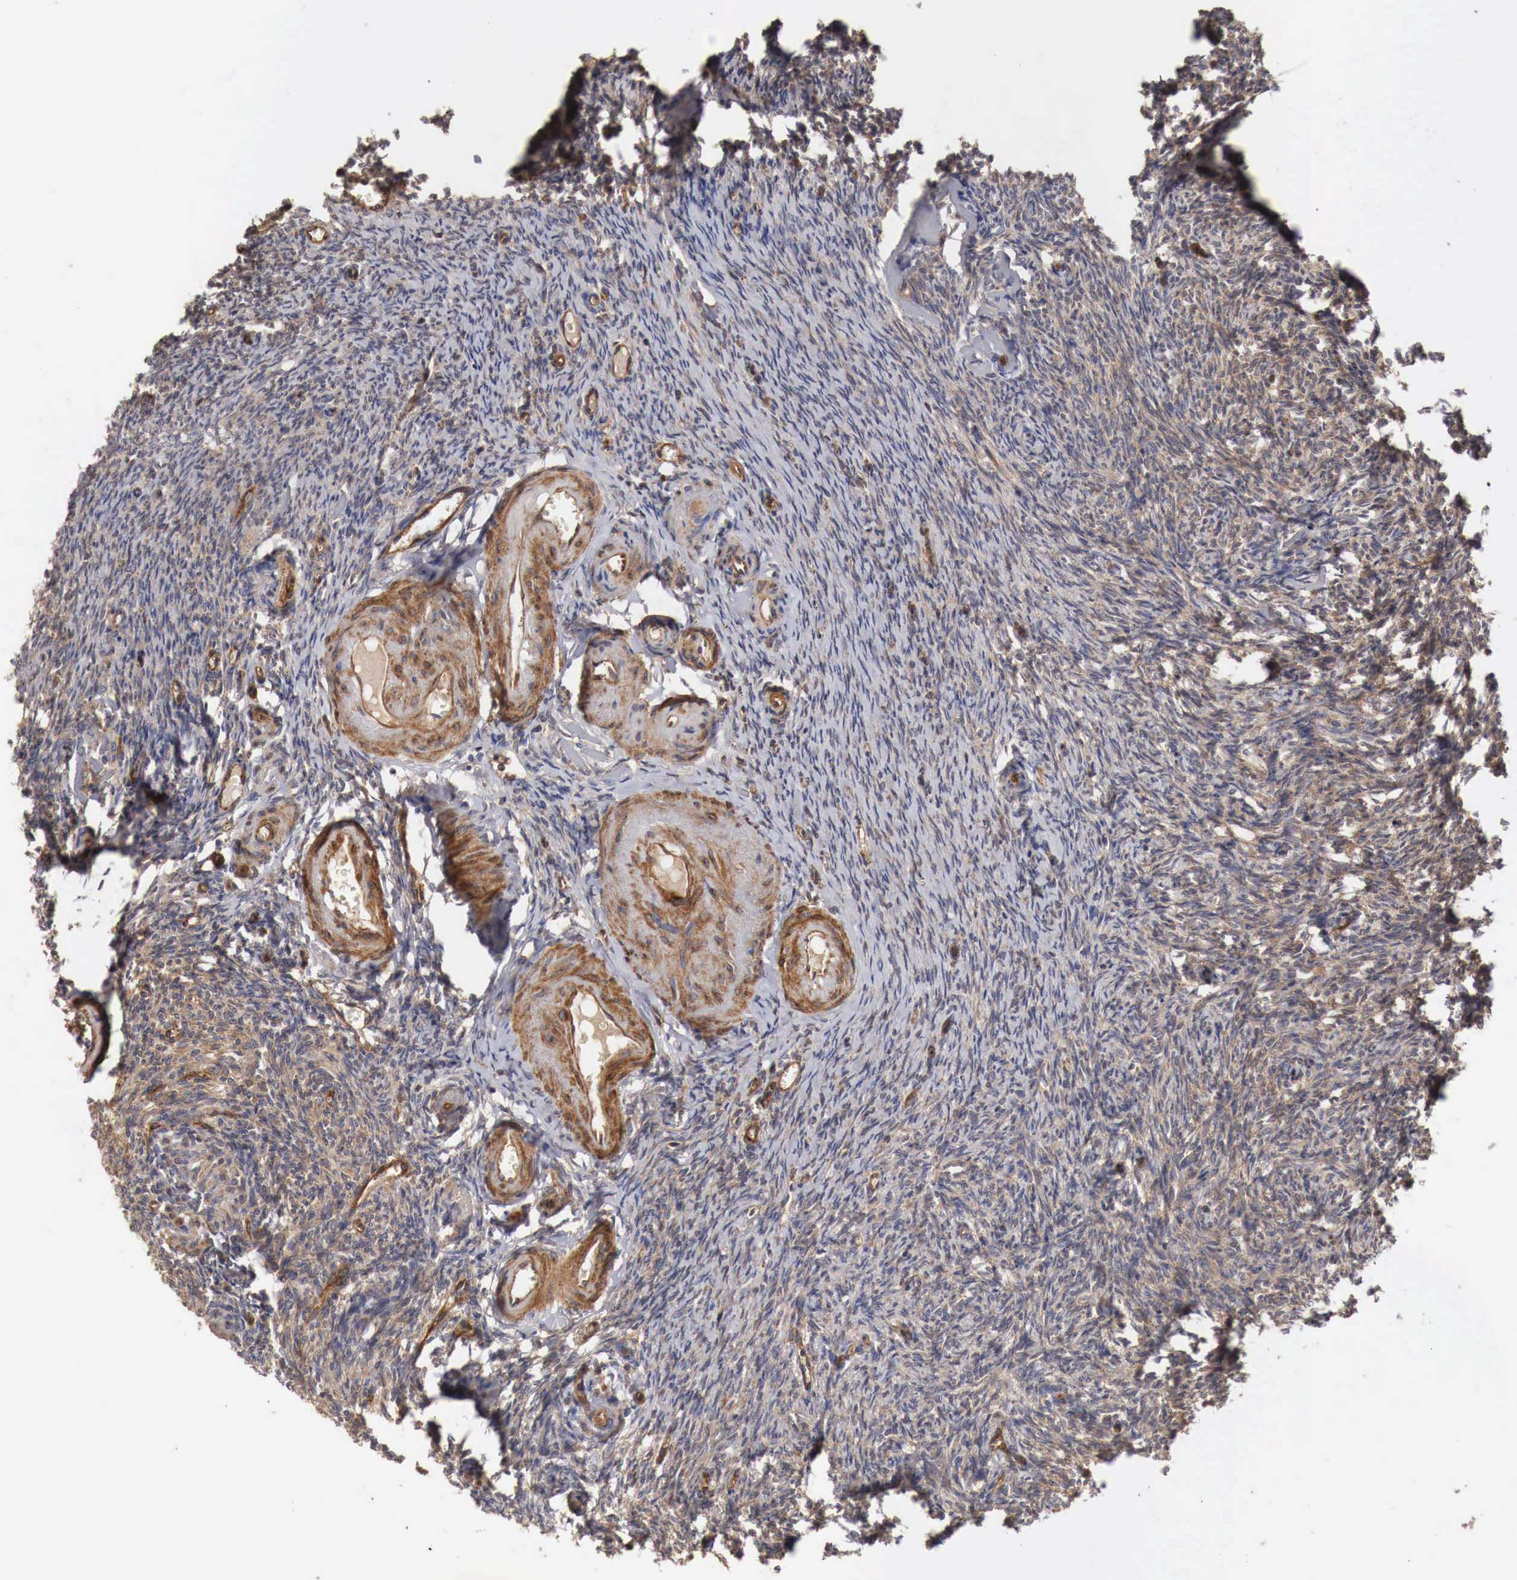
{"staining": {"intensity": "moderate", "quantity": ">75%", "location": "cytoplasmic/membranous"}, "tissue": "ovary", "cell_type": "Follicle cells", "image_type": "normal", "snomed": [{"axis": "morphology", "description": "Normal tissue, NOS"}, {"axis": "topography", "description": "Ovary"}], "caption": "Ovary stained with a brown dye demonstrates moderate cytoplasmic/membranous positive staining in about >75% of follicle cells.", "gene": "ARMCX4", "patient": {"sex": "female", "age": 54}}